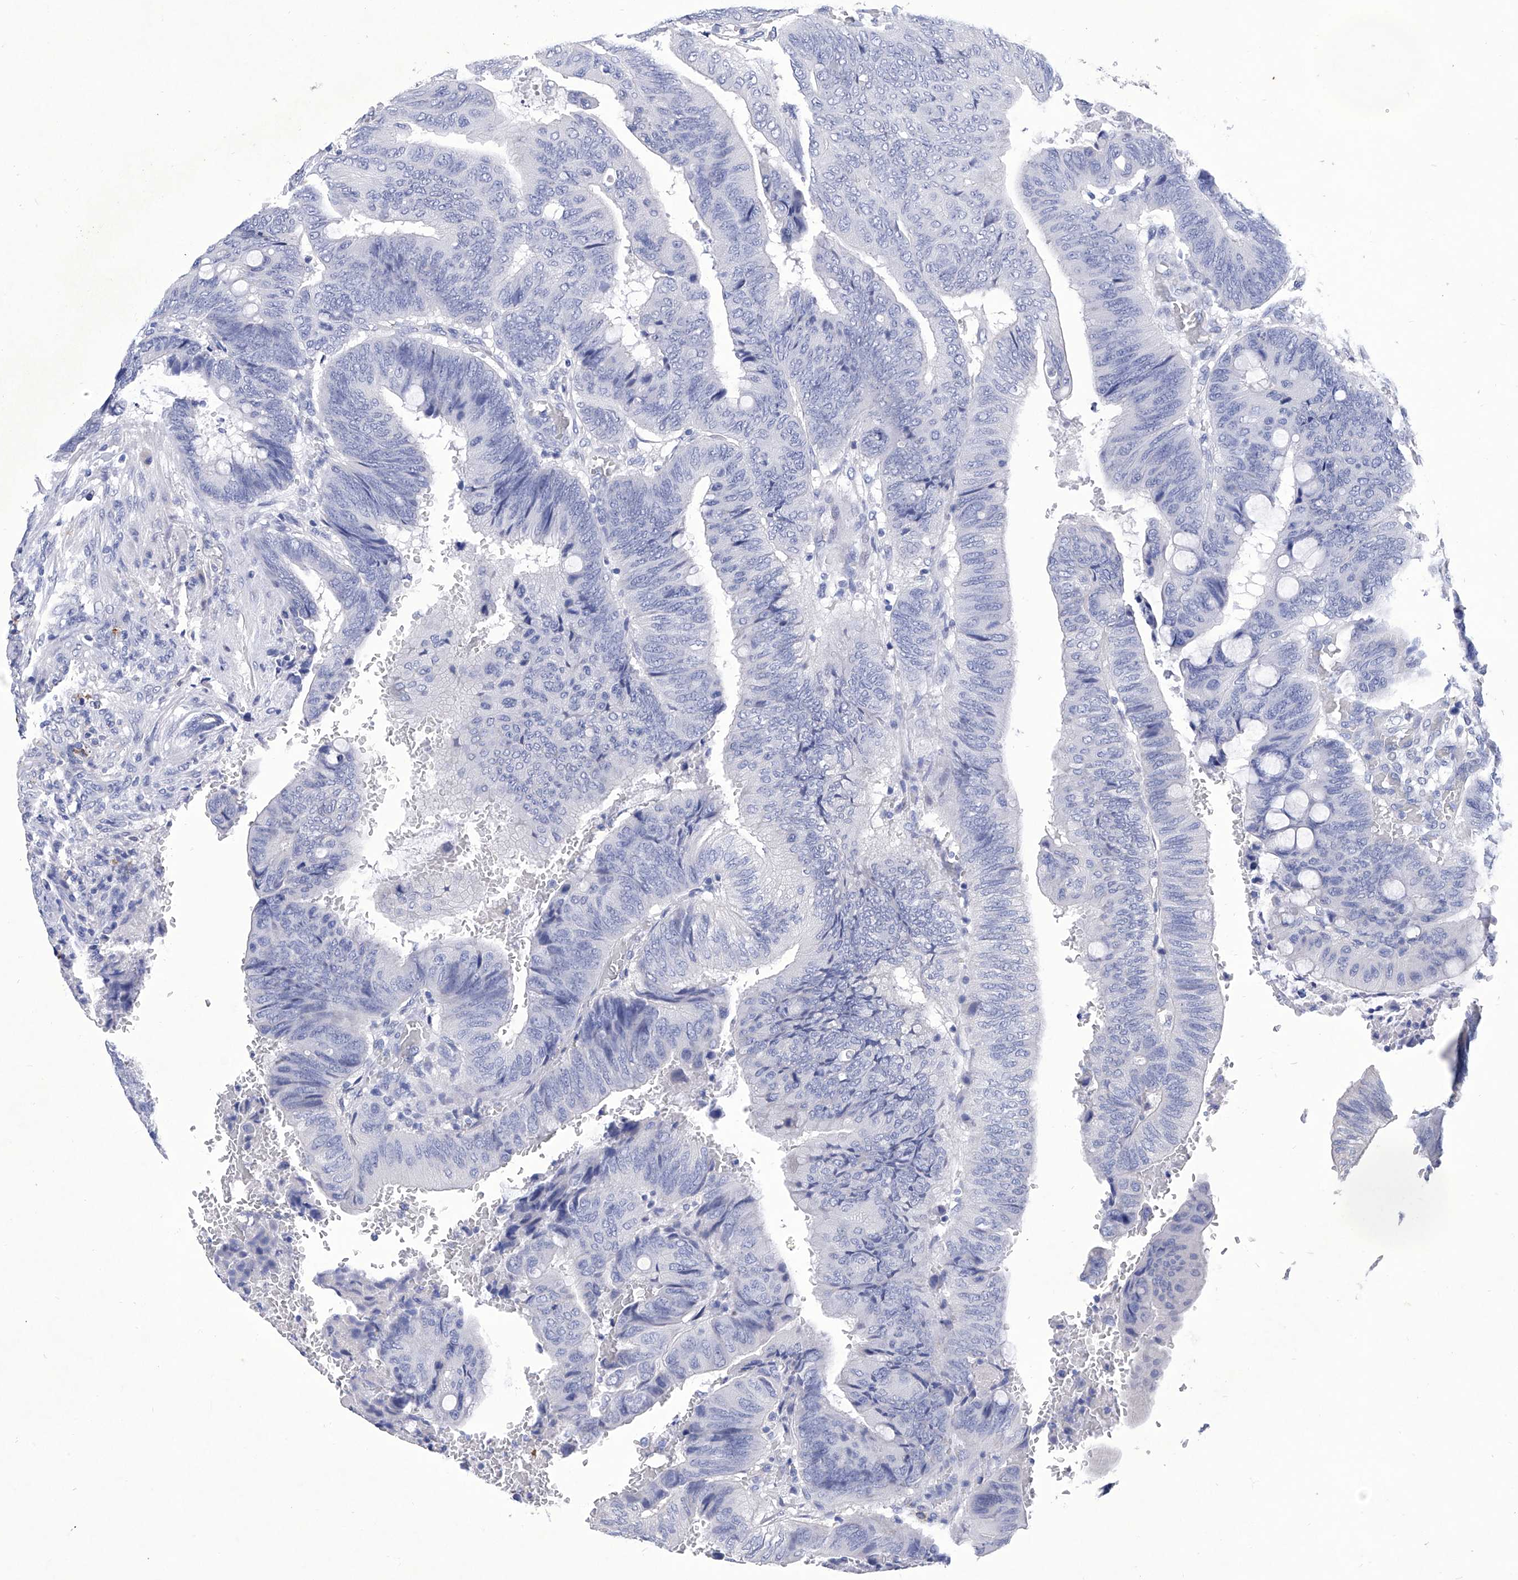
{"staining": {"intensity": "negative", "quantity": "none", "location": "none"}, "tissue": "colorectal cancer", "cell_type": "Tumor cells", "image_type": "cancer", "snomed": [{"axis": "morphology", "description": "Normal tissue, NOS"}, {"axis": "morphology", "description": "Adenocarcinoma, NOS"}, {"axis": "topography", "description": "Rectum"}, {"axis": "topography", "description": "Peripheral nerve tissue"}], "caption": "Tumor cells show no significant protein staining in adenocarcinoma (colorectal).", "gene": "IFNL2", "patient": {"sex": "male", "age": 92}}